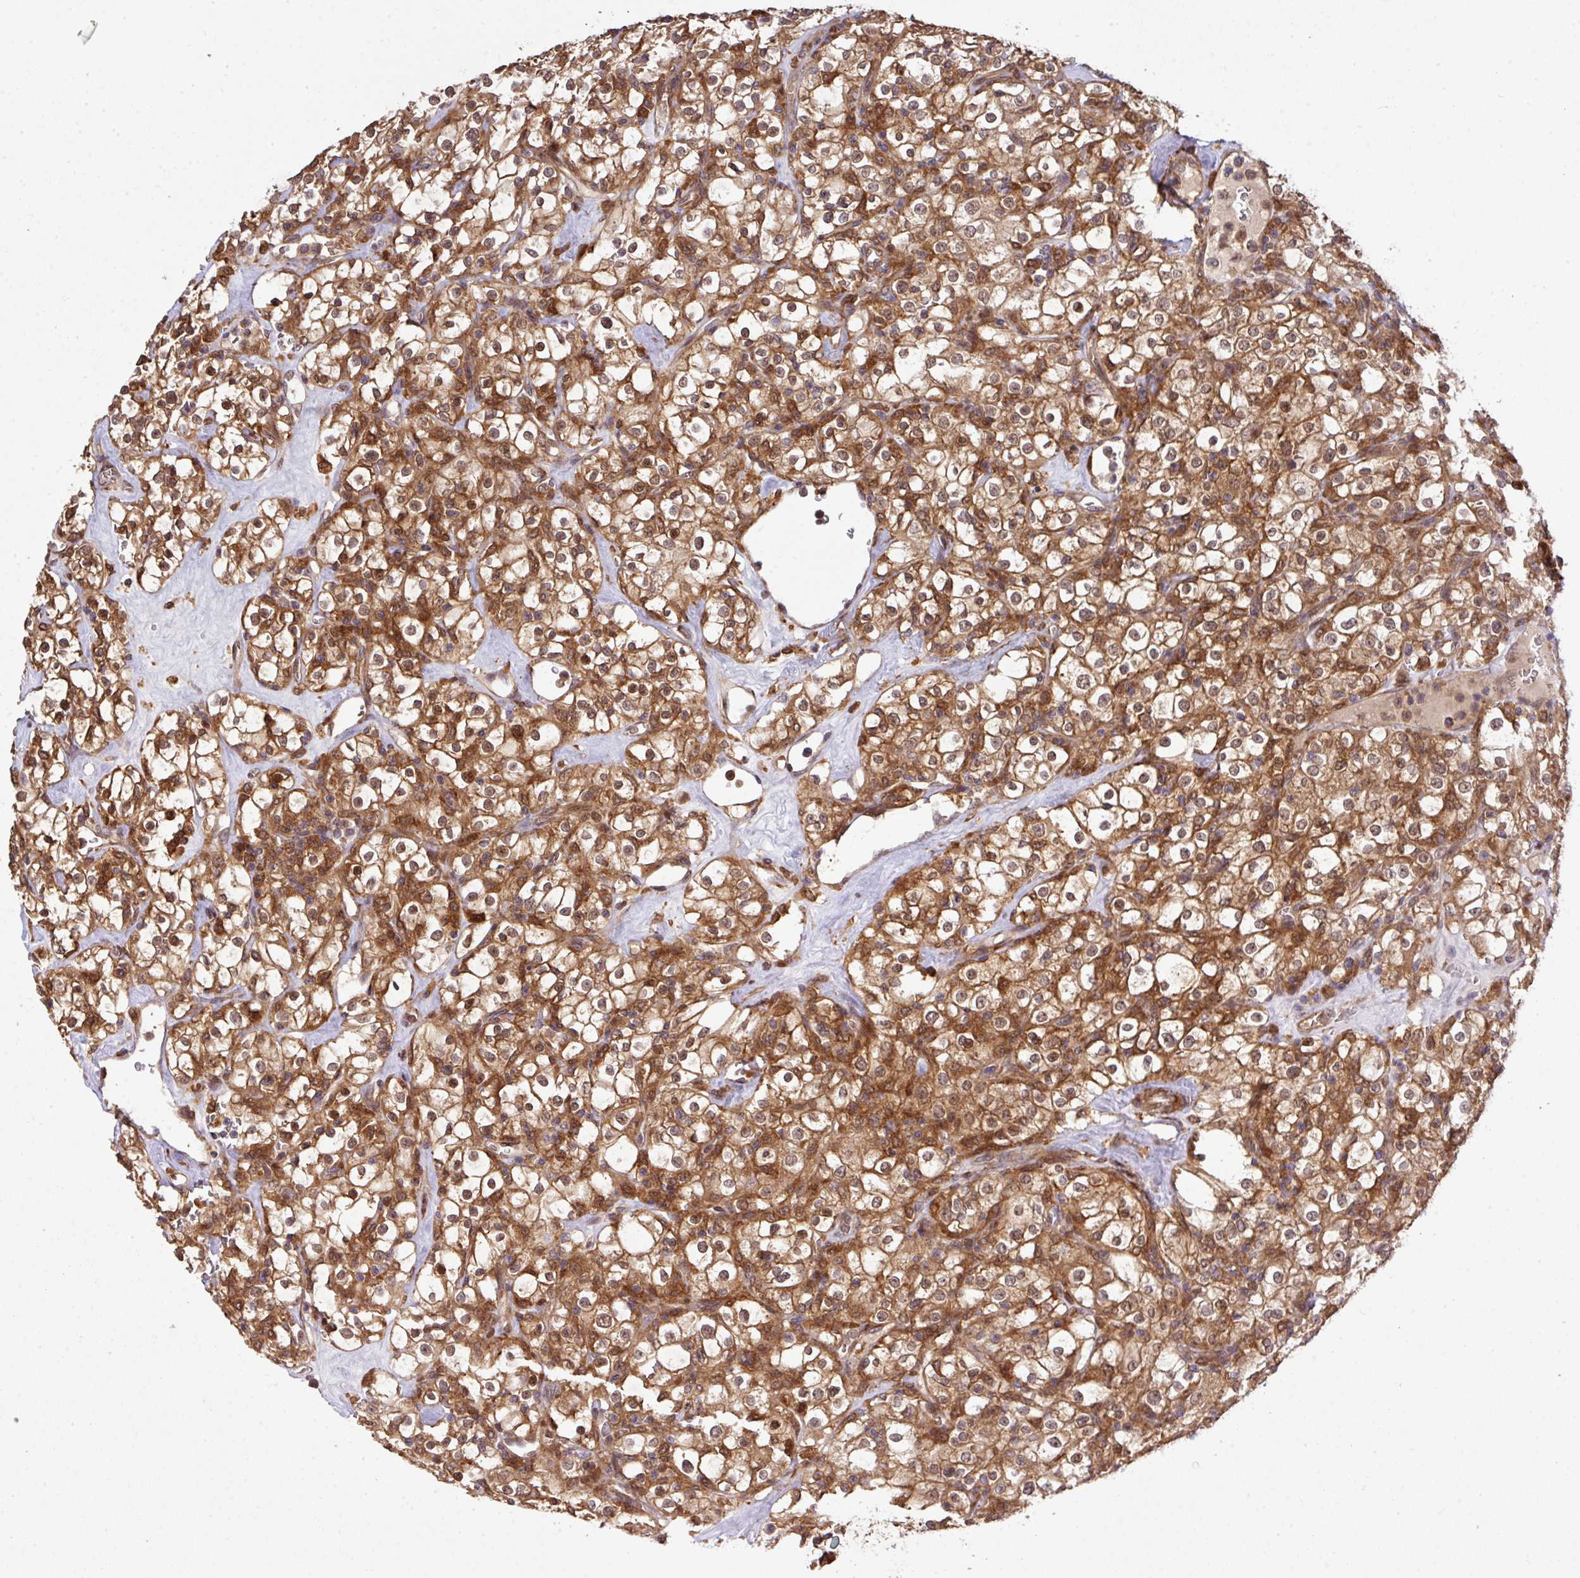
{"staining": {"intensity": "strong", "quantity": ">75%", "location": "cytoplasmic/membranous,nuclear"}, "tissue": "renal cancer", "cell_type": "Tumor cells", "image_type": "cancer", "snomed": [{"axis": "morphology", "description": "Adenocarcinoma, NOS"}, {"axis": "topography", "description": "Kidney"}], "caption": "Protein expression analysis of adenocarcinoma (renal) exhibits strong cytoplasmic/membranous and nuclear positivity in about >75% of tumor cells.", "gene": "ARPIN", "patient": {"sex": "female", "age": 74}}